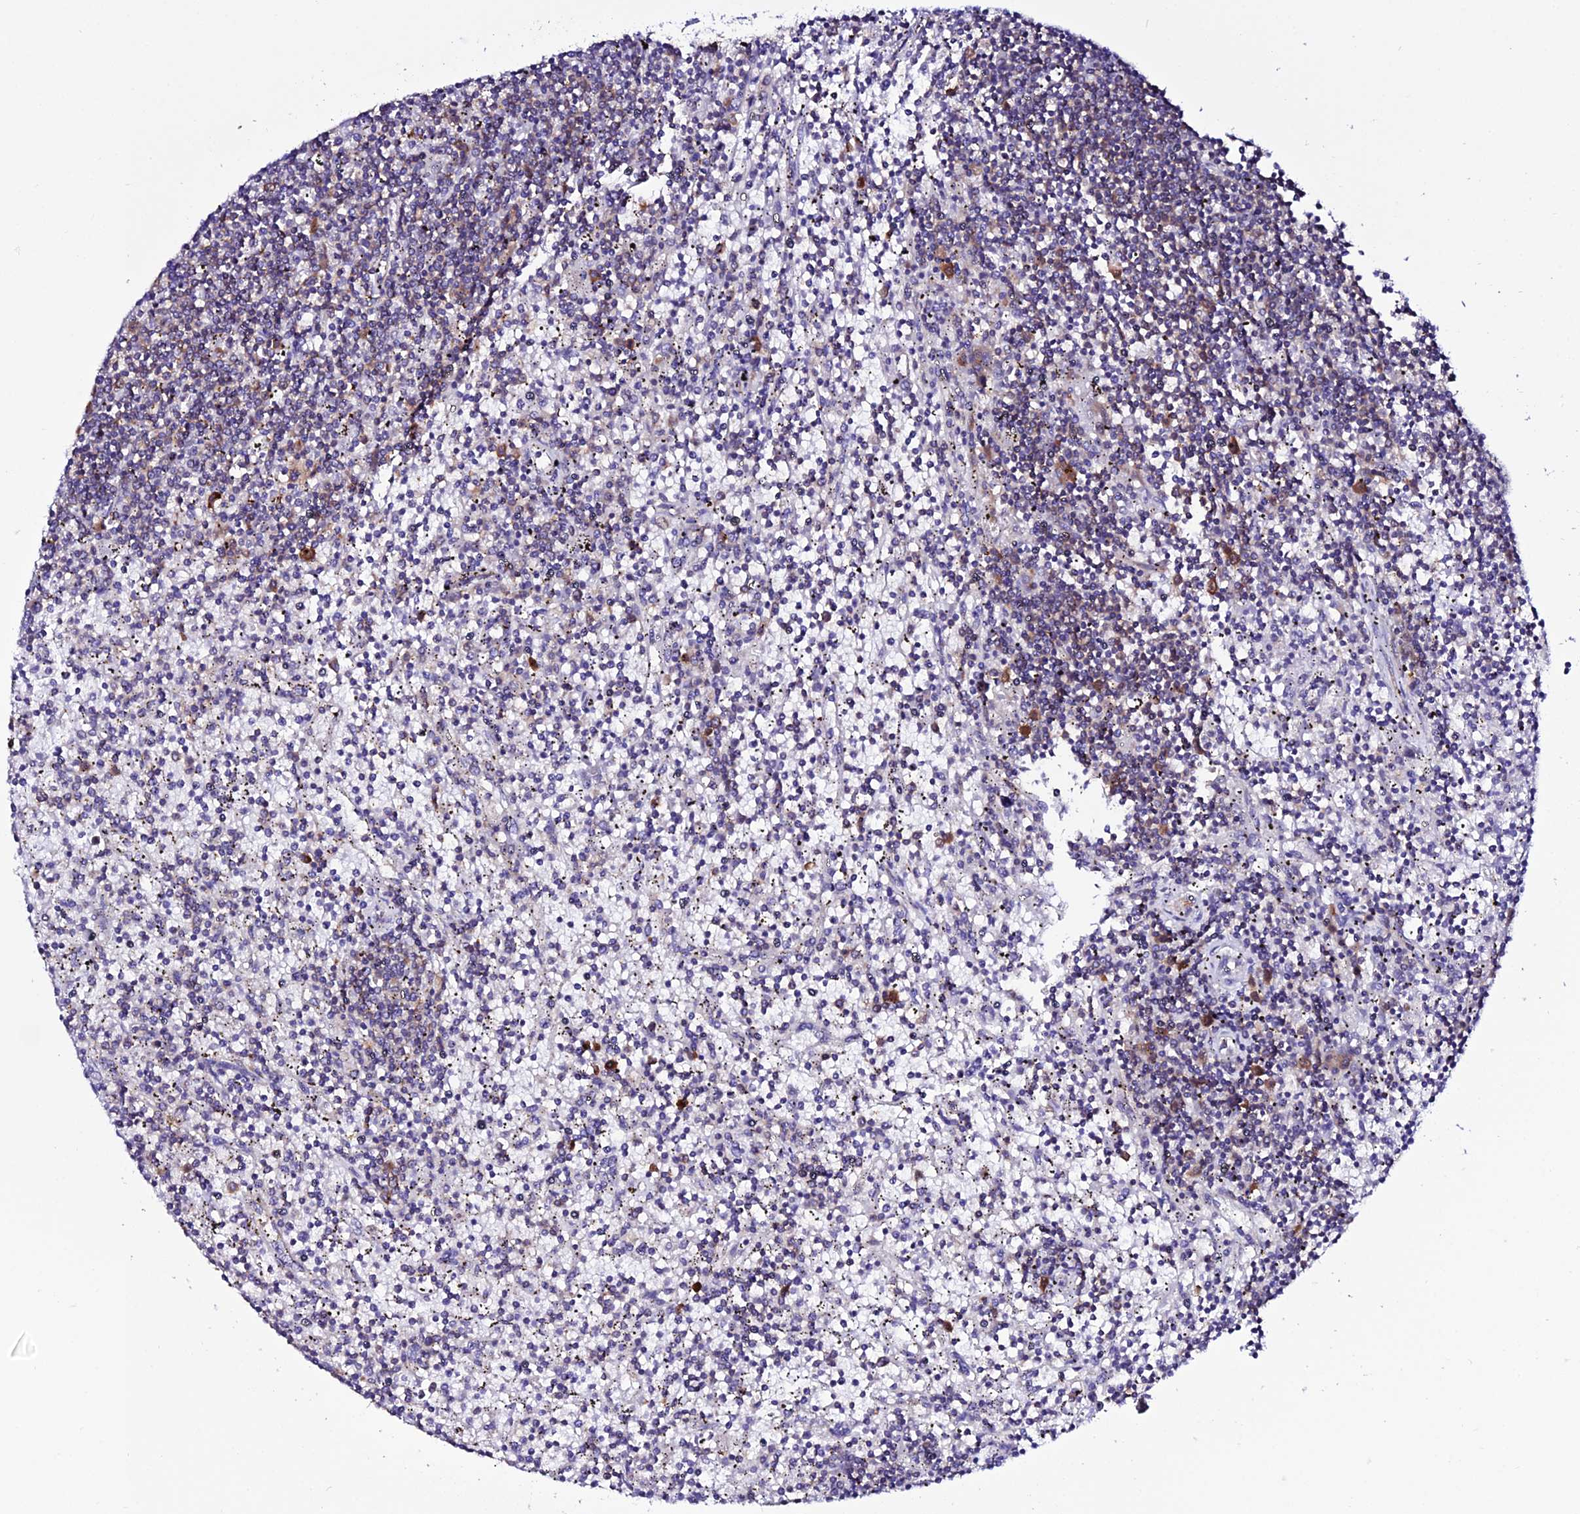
{"staining": {"intensity": "moderate", "quantity": "<25%", "location": "cytoplasmic/membranous"}, "tissue": "lymphoma", "cell_type": "Tumor cells", "image_type": "cancer", "snomed": [{"axis": "morphology", "description": "Malignant lymphoma, non-Hodgkin's type, Low grade"}, {"axis": "topography", "description": "Spleen"}], "caption": "Tumor cells reveal moderate cytoplasmic/membranous positivity in about <25% of cells in malignant lymphoma, non-Hodgkin's type (low-grade).", "gene": "EEF1G", "patient": {"sex": "male", "age": 76}}